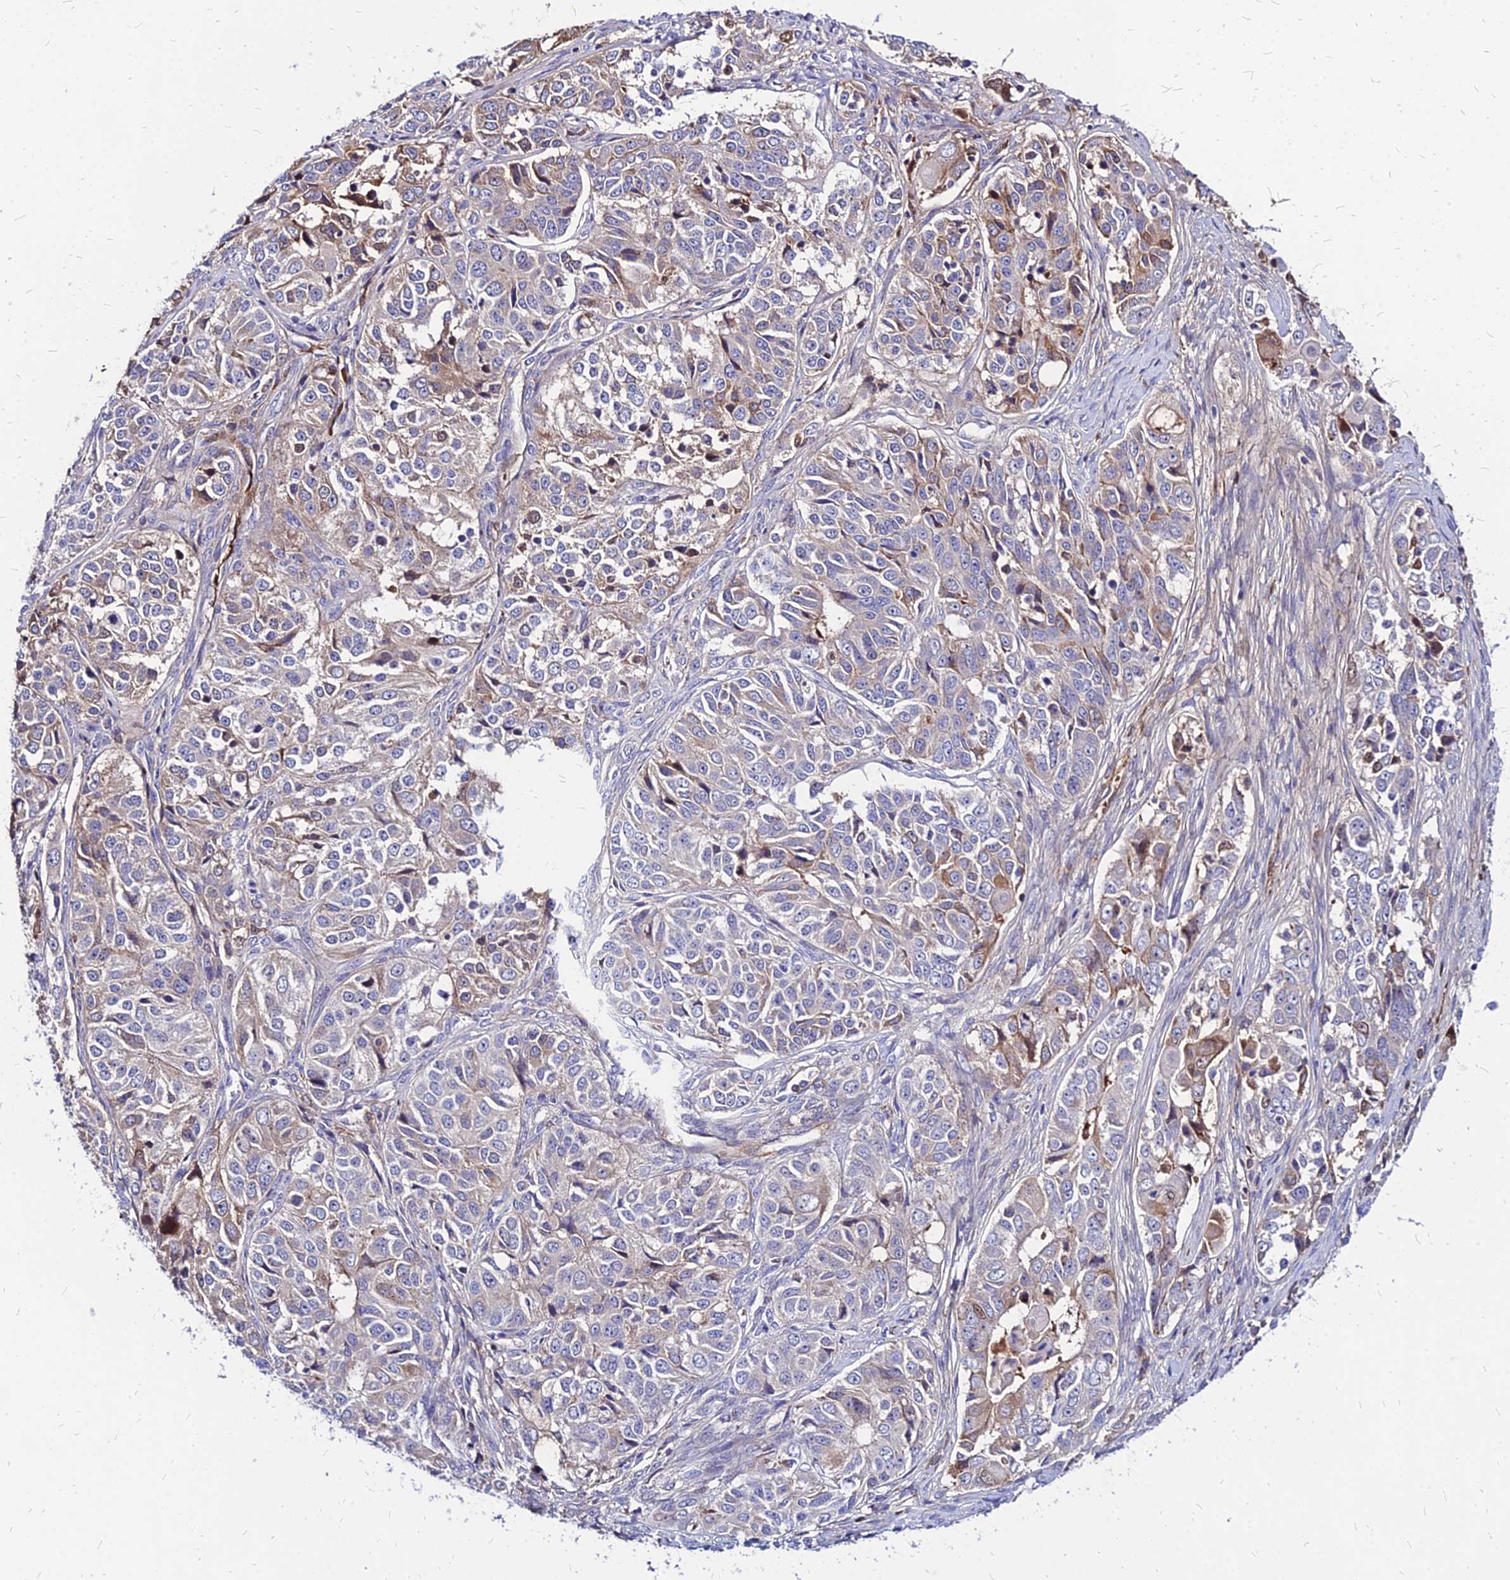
{"staining": {"intensity": "weak", "quantity": "25%-75%", "location": "cytoplasmic/membranous"}, "tissue": "ovarian cancer", "cell_type": "Tumor cells", "image_type": "cancer", "snomed": [{"axis": "morphology", "description": "Carcinoma, endometroid"}, {"axis": "topography", "description": "Ovary"}], "caption": "Endometroid carcinoma (ovarian) was stained to show a protein in brown. There is low levels of weak cytoplasmic/membranous positivity in approximately 25%-75% of tumor cells. Nuclei are stained in blue.", "gene": "ACSM6", "patient": {"sex": "female", "age": 51}}